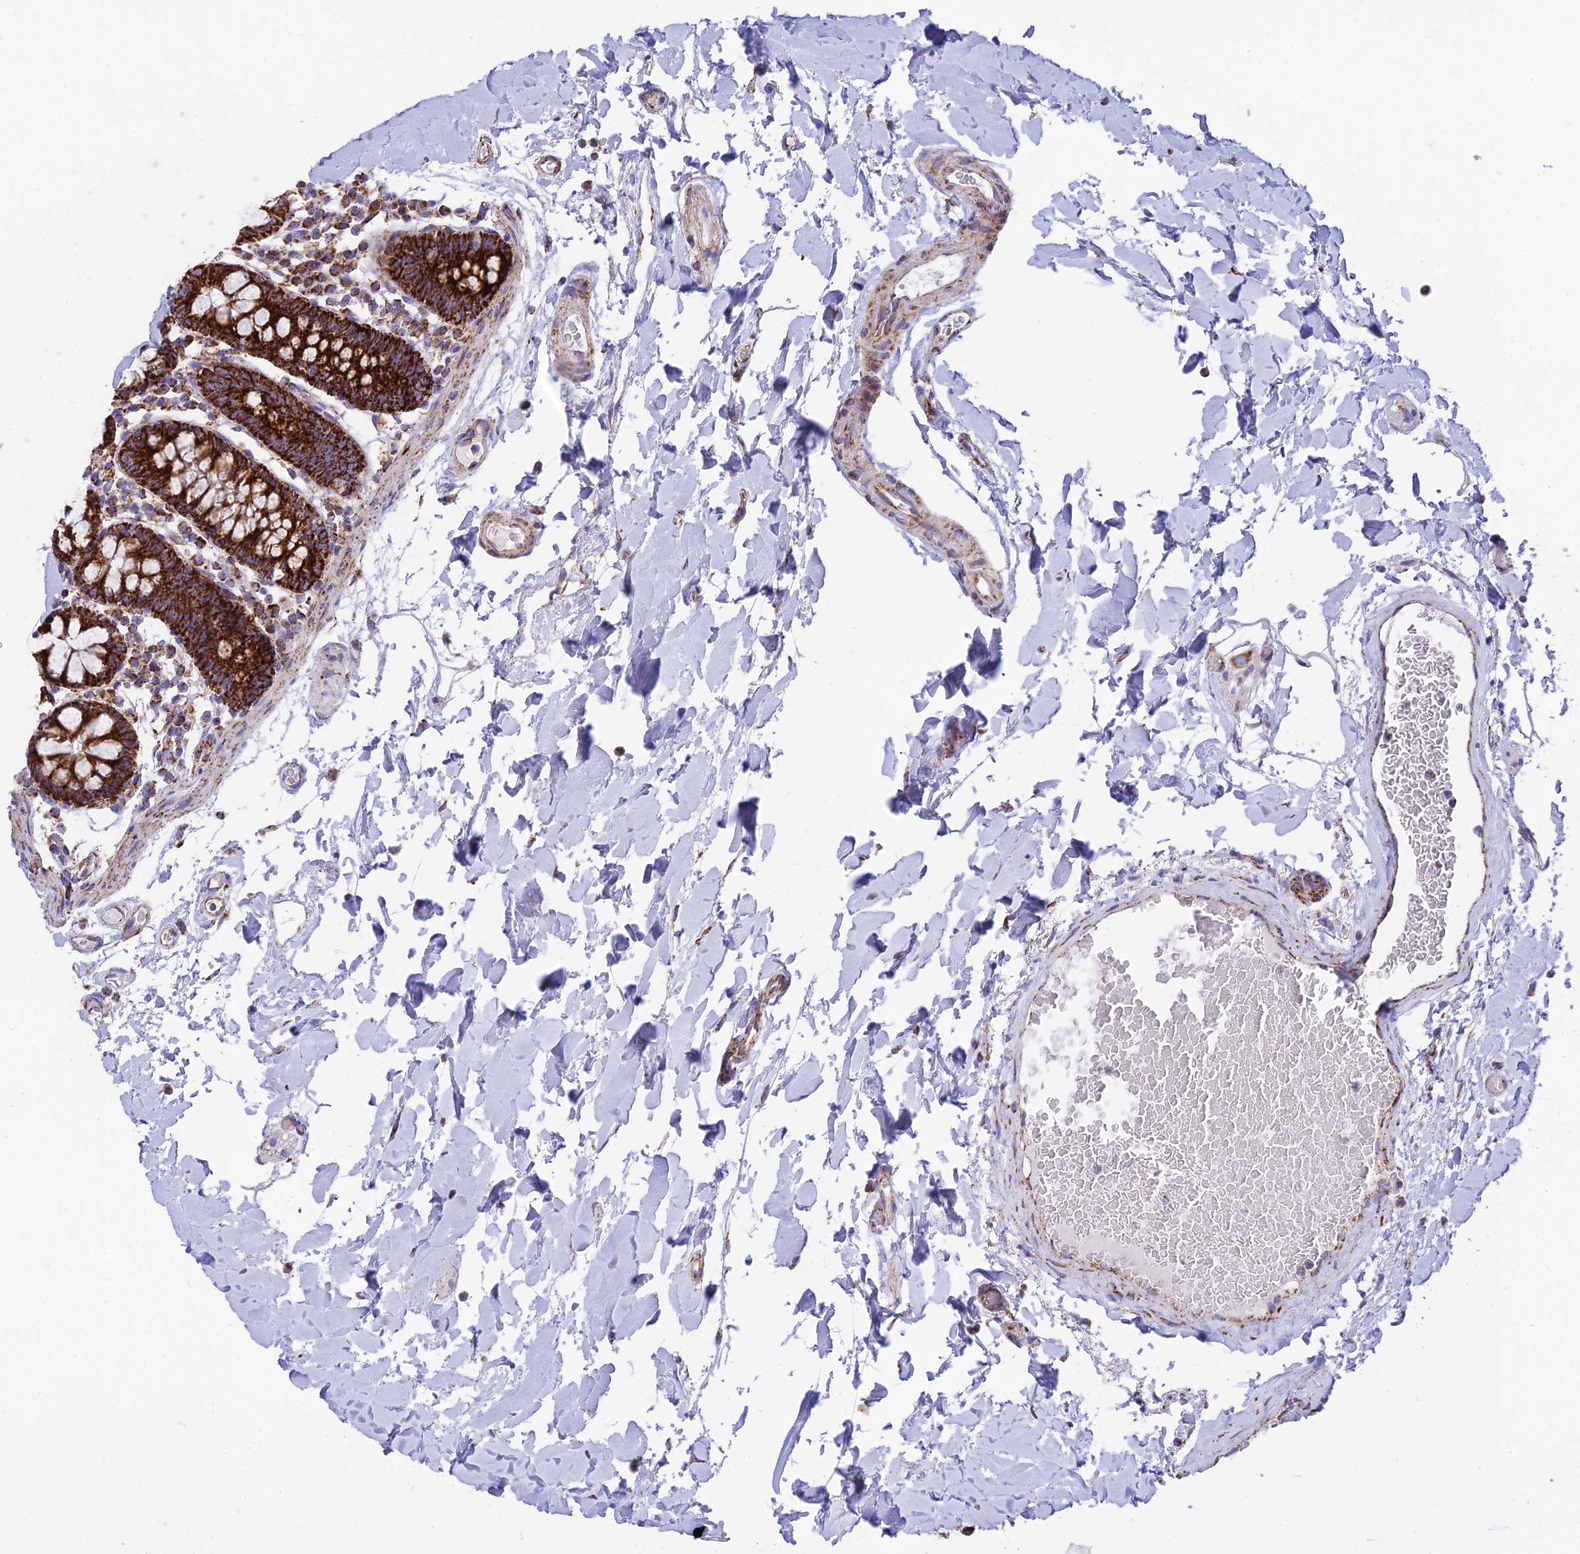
{"staining": {"intensity": "strong", "quantity": ">75%", "location": "cytoplasmic/membranous"}, "tissue": "colon", "cell_type": "Endothelial cells", "image_type": "normal", "snomed": [{"axis": "morphology", "description": "Normal tissue, NOS"}, {"axis": "topography", "description": "Colon"}], "caption": "The image exhibits staining of normal colon, revealing strong cytoplasmic/membranous protein expression (brown color) within endothelial cells.", "gene": "CHCHD3", "patient": {"sex": "male", "age": 75}}